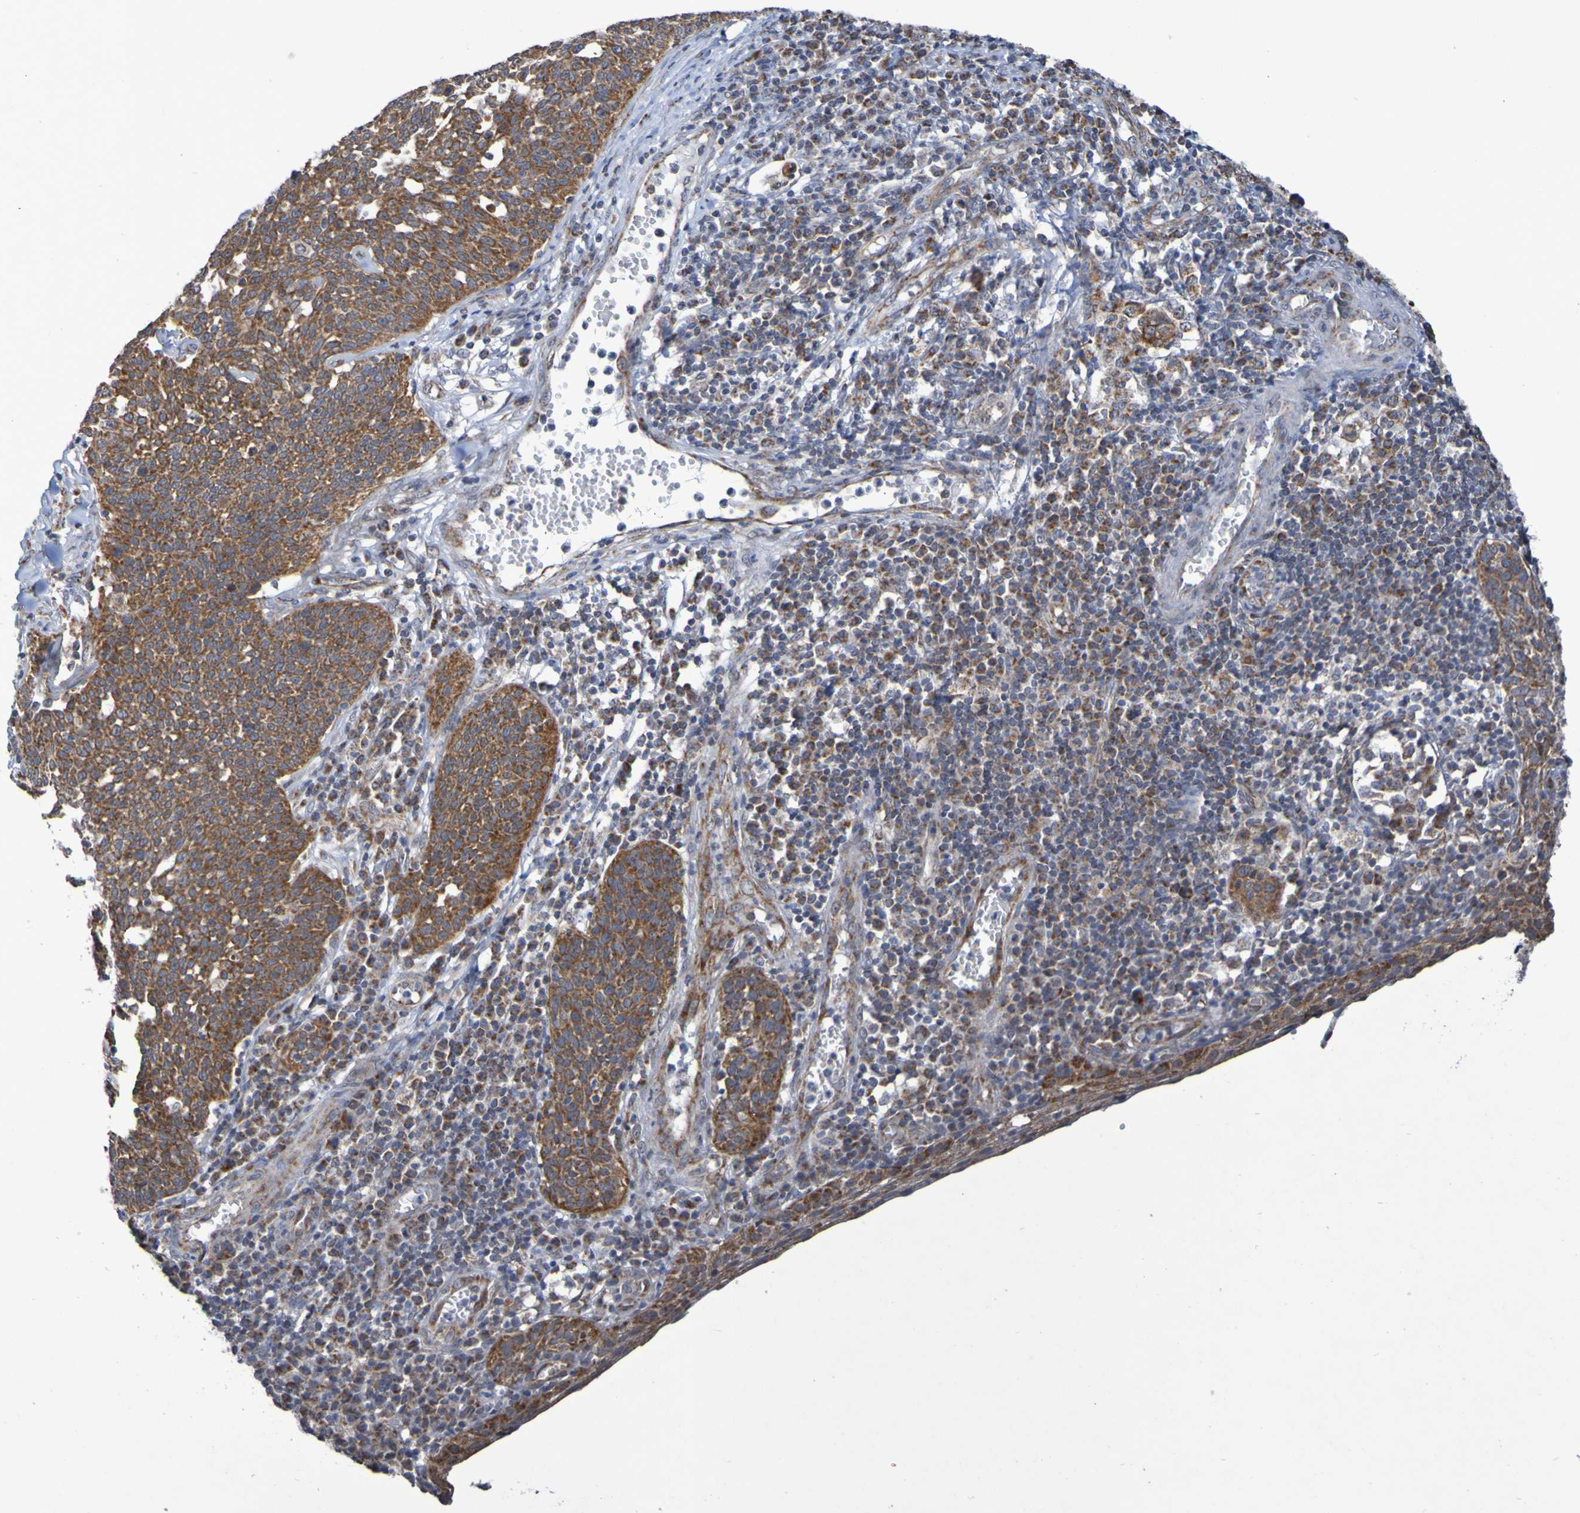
{"staining": {"intensity": "strong", "quantity": ">75%", "location": "cytoplasmic/membranous"}, "tissue": "cervical cancer", "cell_type": "Tumor cells", "image_type": "cancer", "snomed": [{"axis": "morphology", "description": "Squamous cell carcinoma, NOS"}, {"axis": "topography", "description": "Cervix"}], "caption": "Immunohistochemistry (IHC) of cervical cancer exhibits high levels of strong cytoplasmic/membranous staining in approximately >75% of tumor cells.", "gene": "DVL1", "patient": {"sex": "female", "age": 34}}